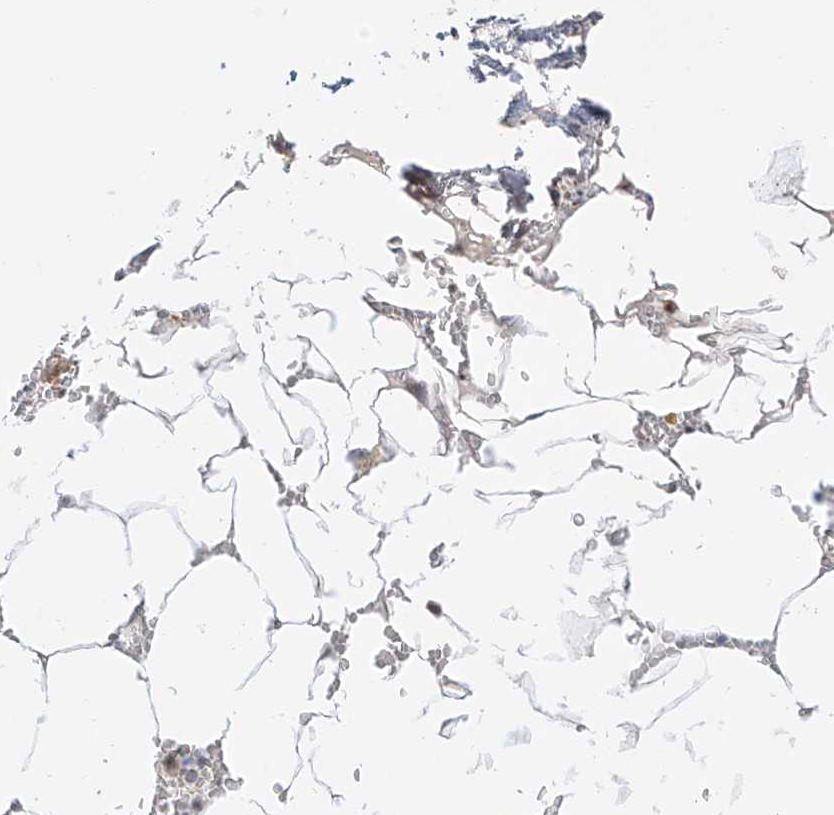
{"staining": {"intensity": "moderate", "quantity": "25%-75%", "location": "nuclear"}, "tissue": "bone marrow", "cell_type": "Hematopoietic cells", "image_type": "normal", "snomed": [{"axis": "morphology", "description": "Normal tissue, NOS"}, {"axis": "topography", "description": "Bone marrow"}], "caption": "Immunohistochemistry (IHC) (DAB) staining of benign human bone marrow displays moderate nuclear protein expression in approximately 25%-75% of hematopoietic cells.", "gene": "POGK", "patient": {"sex": "male", "age": 70}}